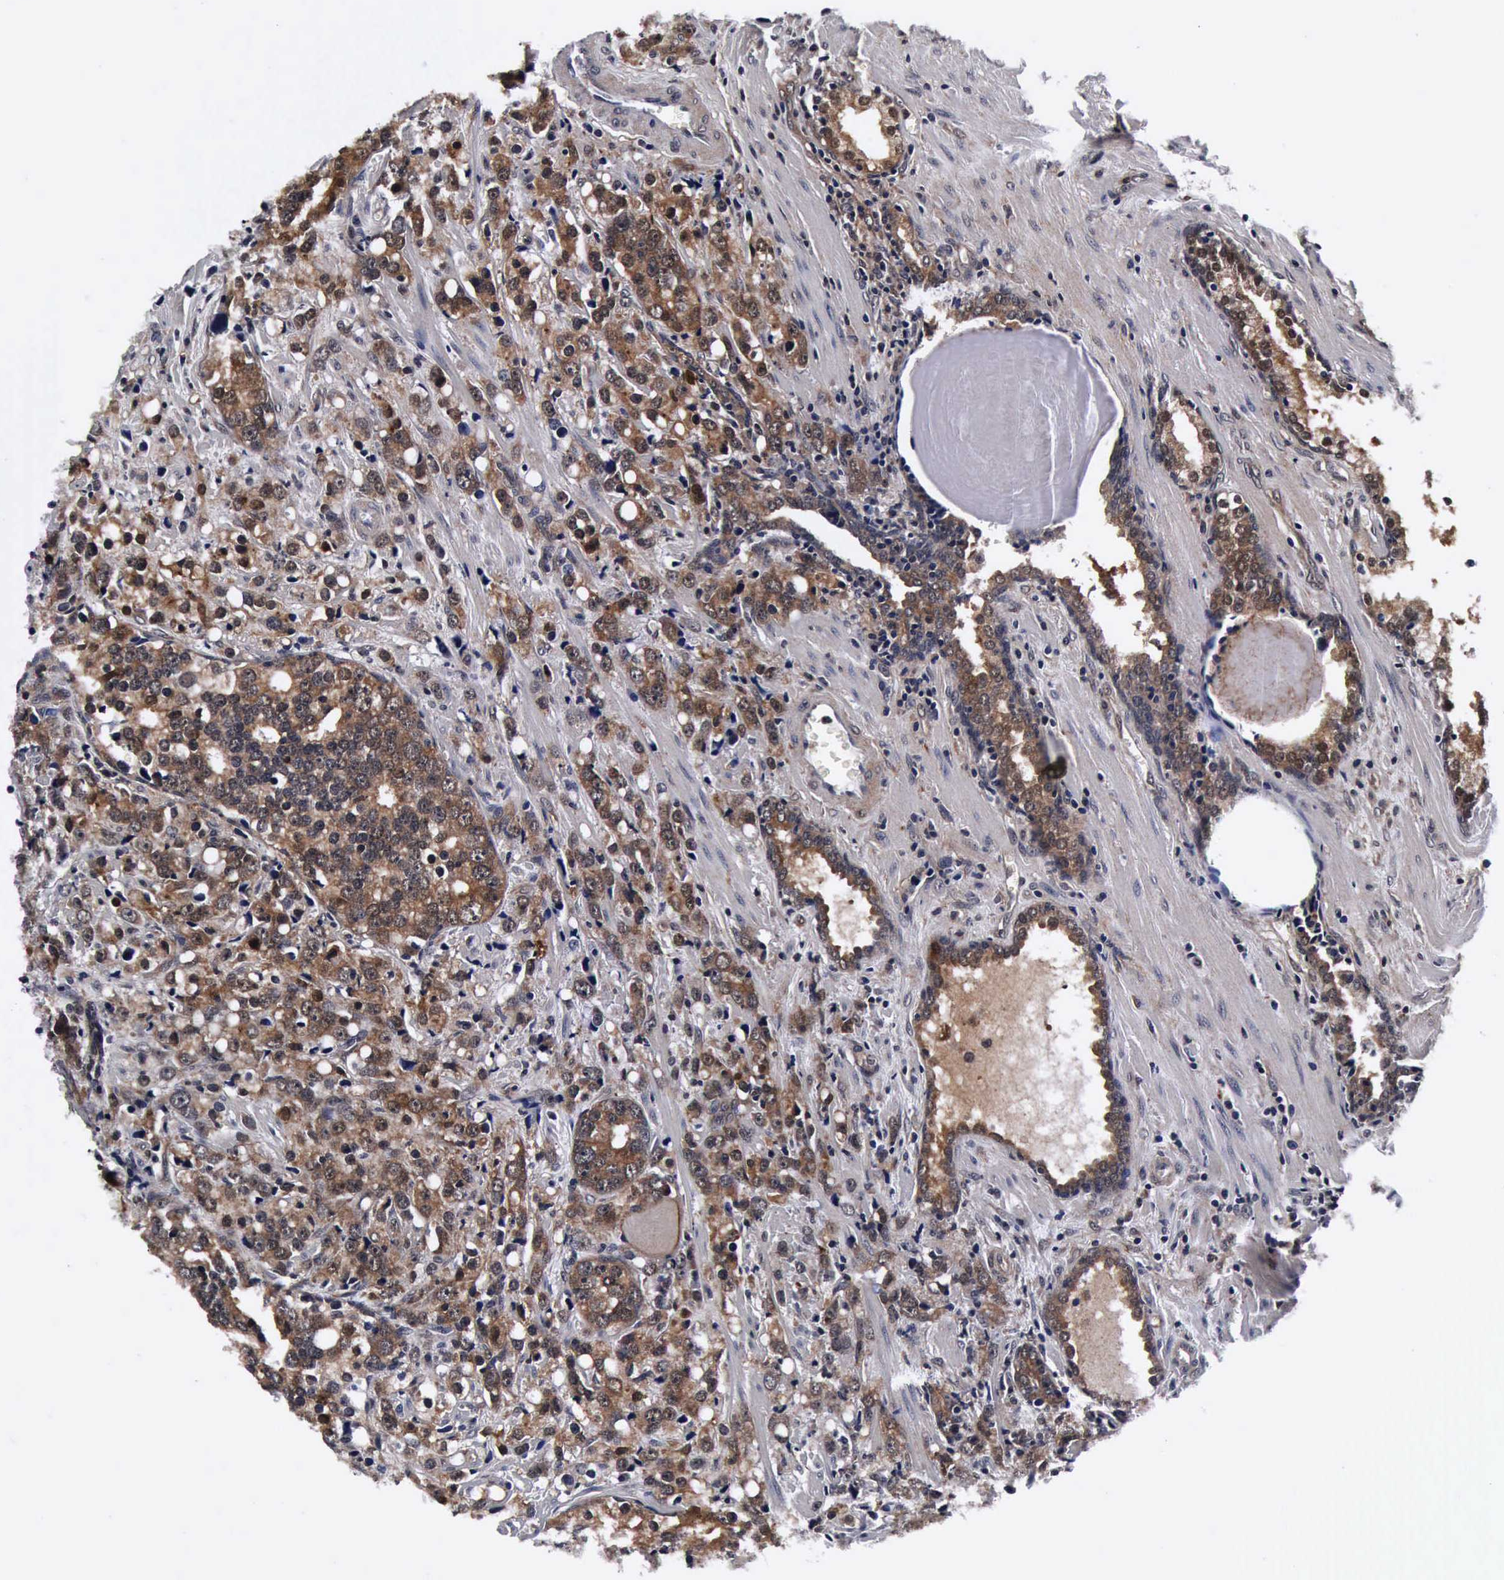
{"staining": {"intensity": "moderate", "quantity": ">75%", "location": "cytoplasmic/membranous,nuclear"}, "tissue": "prostate cancer", "cell_type": "Tumor cells", "image_type": "cancer", "snomed": [{"axis": "morphology", "description": "Adenocarcinoma, High grade"}, {"axis": "topography", "description": "Prostate"}], "caption": "DAB immunohistochemical staining of human prostate cancer shows moderate cytoplasmic/membranous and nuclear protein positivity in approximately >75% of tumor cells.", "gene": "UBC", "patient": {"sex": "male", "age": 71}}